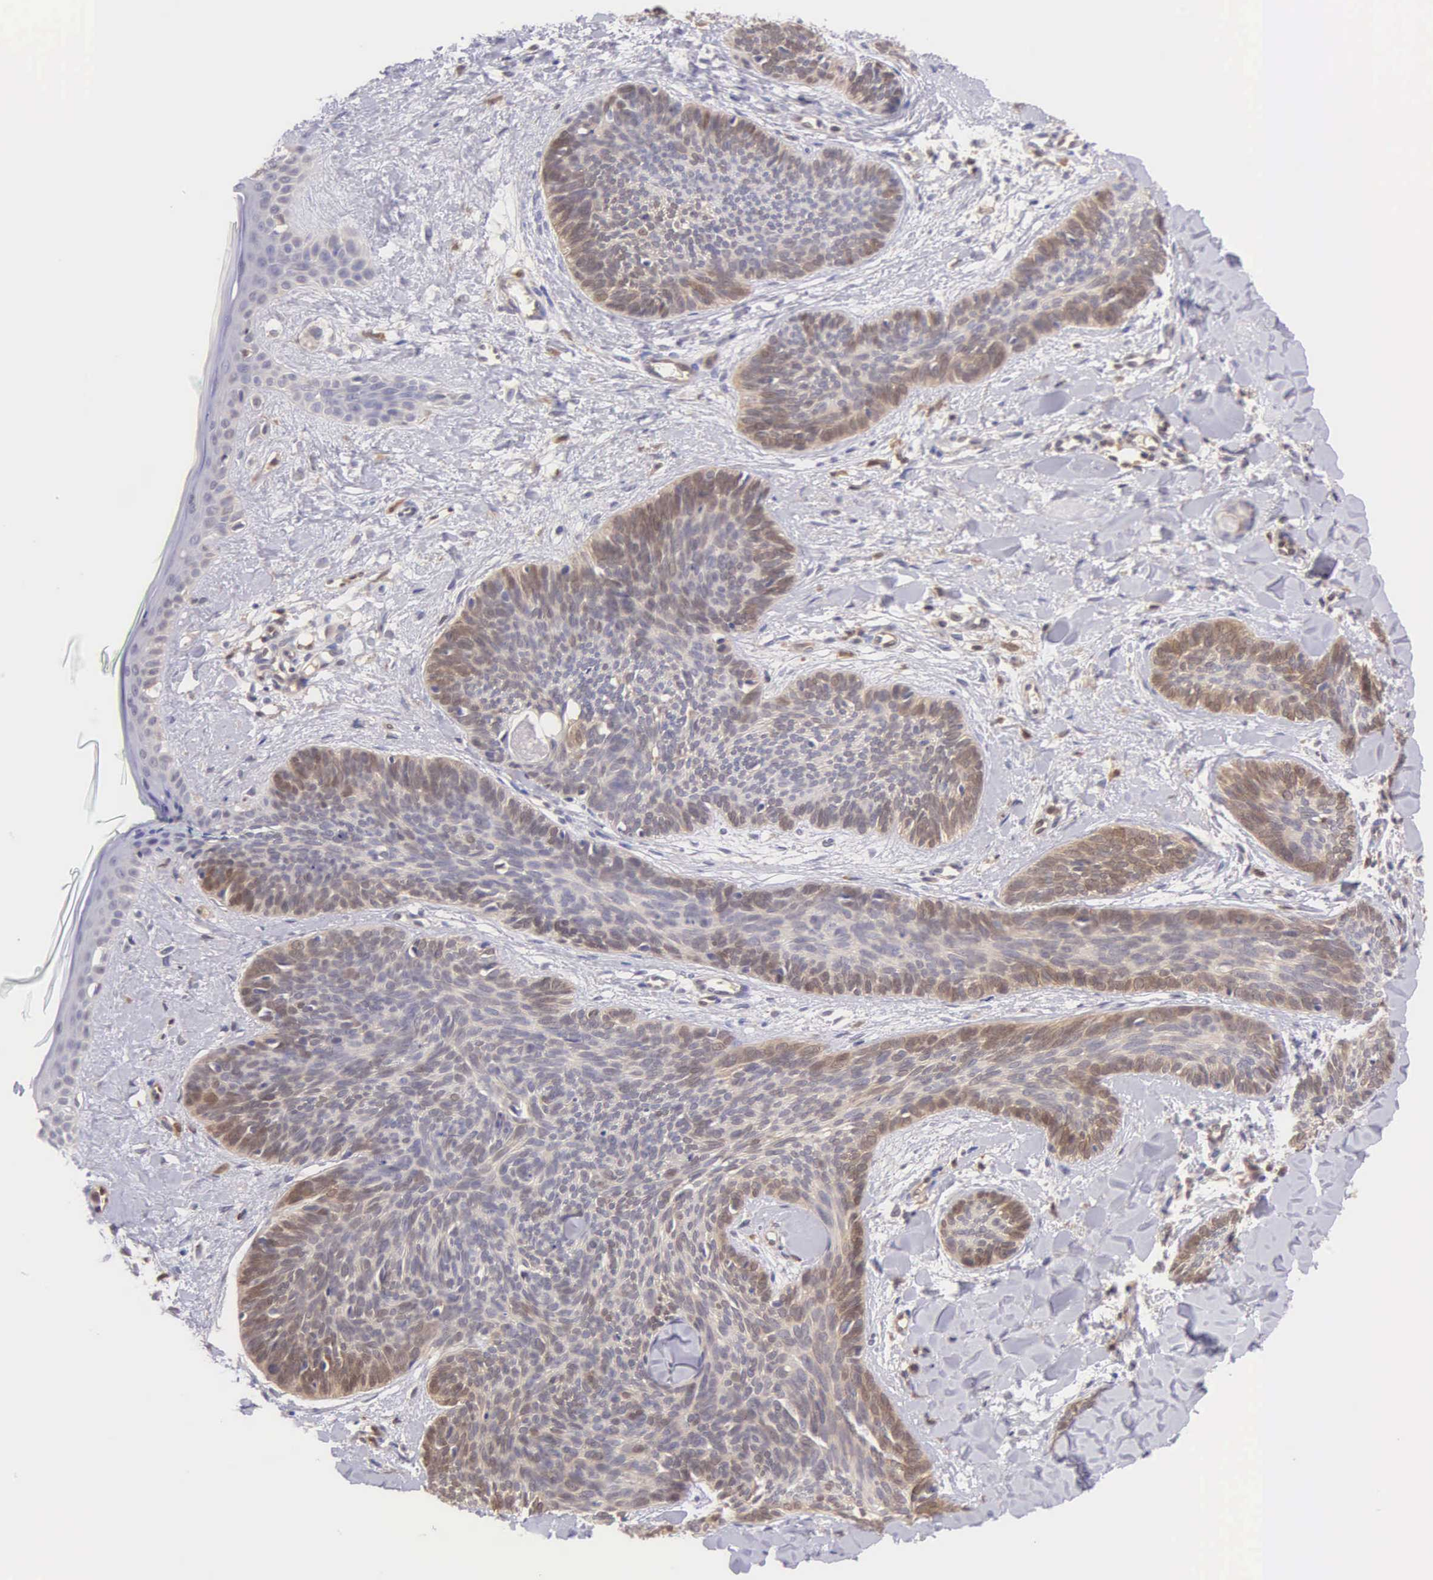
{"staining": {"intensity": "weak", "quantity": "25%-75%", "location": "cytoplasmic/membranous"}, "tissue": "skin cancer", "cell_type": "Tumor cells", "image_type": "cancer", "snomed": [{"axis": "morphology", "description": "Basal cell carcinoma"}, {"axis": "topography", "description": "Skin"}], "caption": "A histopathology image of skin cancer stained for a protein exhibits weak cytoplasmic/membranous brown staining in tumor cells. (brown staining indicates protein expression, while blue staining denotes nuclei).", "gene": "BID", "patient": {"sex": "female", "age": 81}}